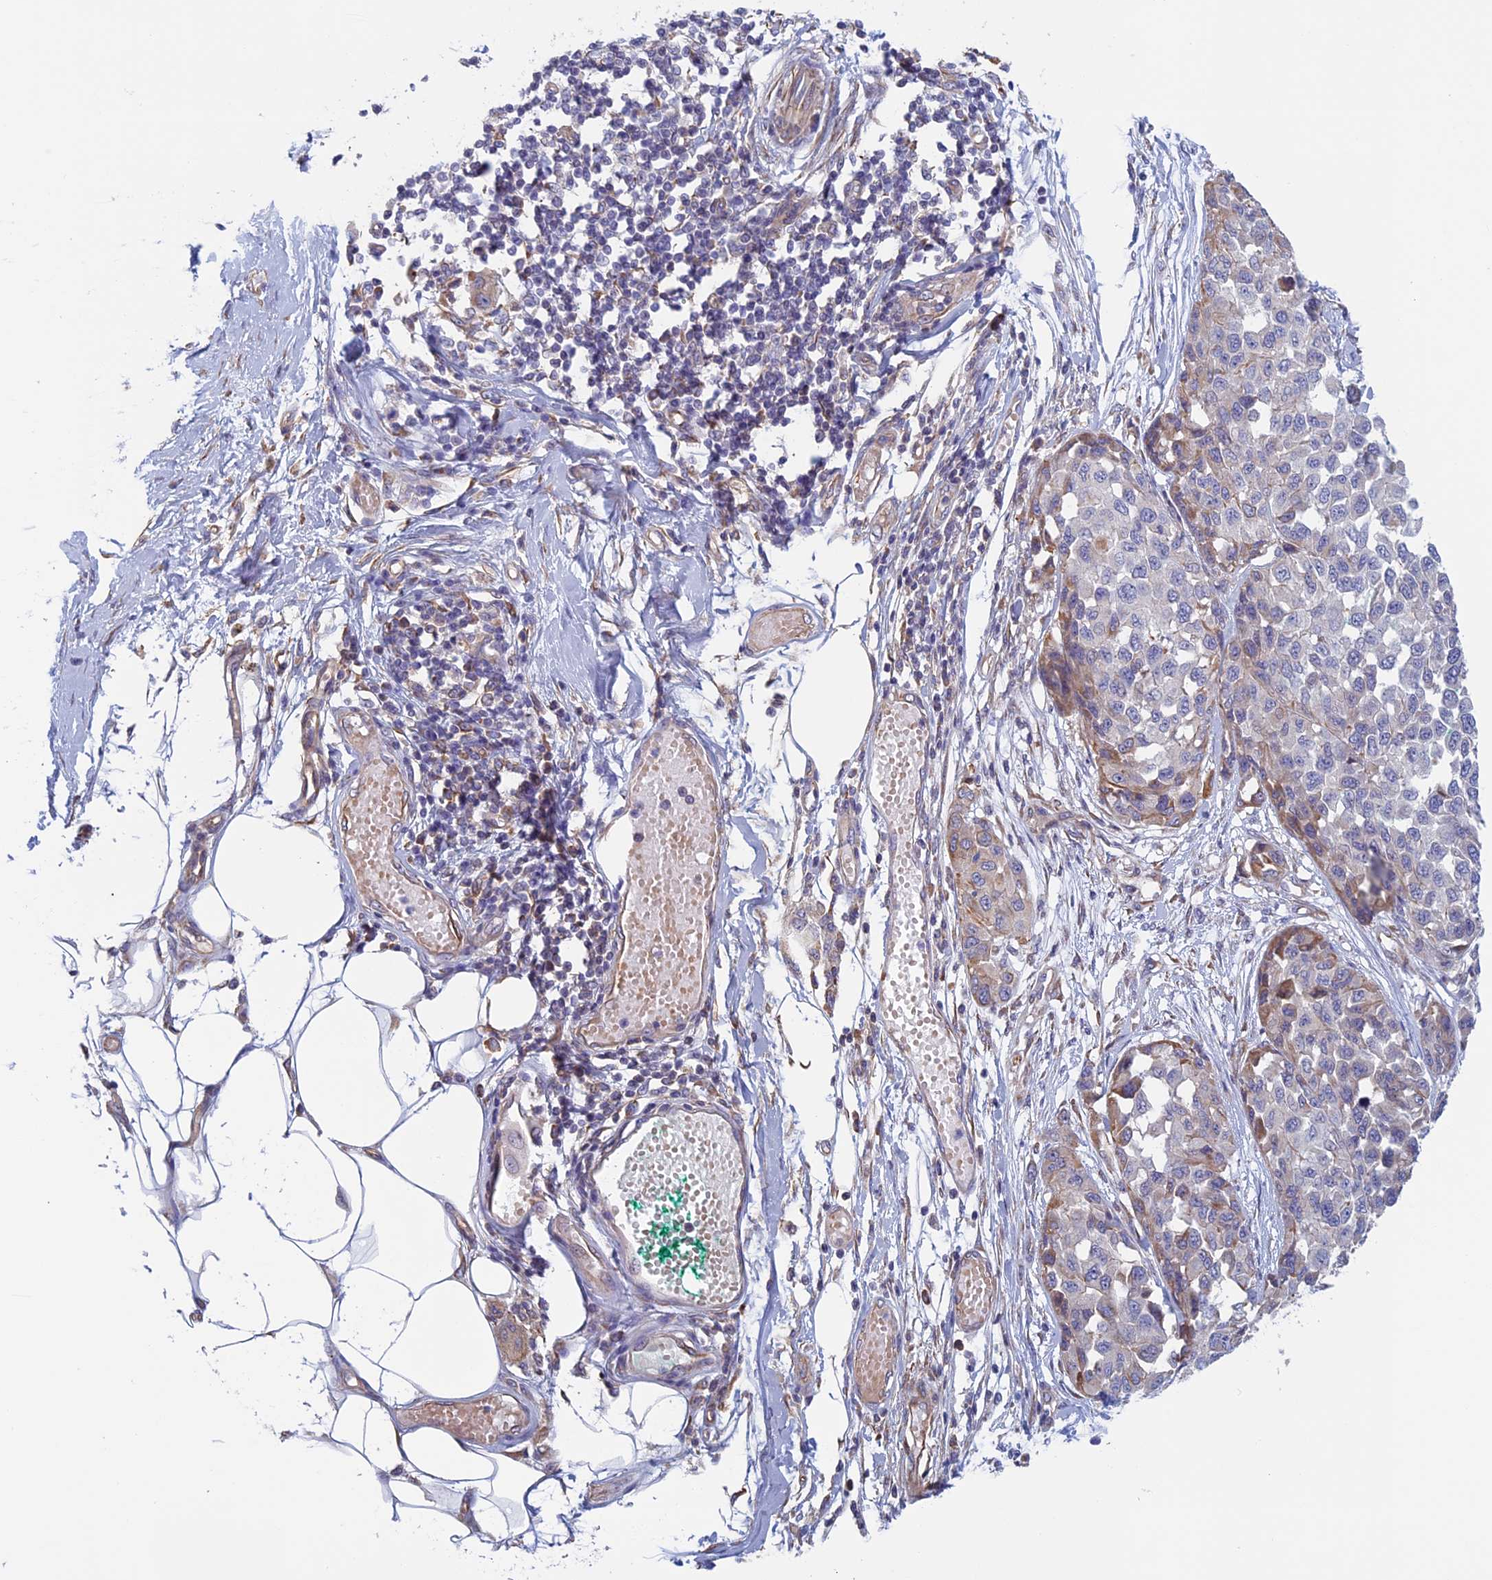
{"staining": {"intensity": "moderate", "quantity": "<25%", "location": "cytoplasmic/membranous"}, "tissue": "melanoma", "cell_type": "Tumor cells", "image_type": "cancer", "snomed": [{"axis": "morphology", "description": "Normal tissue, NOS"}, {"axis": "morphology", "description": "Malignant melanoma, NOS"}, {"axis": "topography", "description": "Skin"}], "caption": "Immunohistochemical staining of human malignant melanoma exhibits low levels of moderate cytoplasmic/membranous protein expression in about <25% of tumor cells.", "gene": "BCL2L10", "patient": {"sex": "male", "age": 62}}